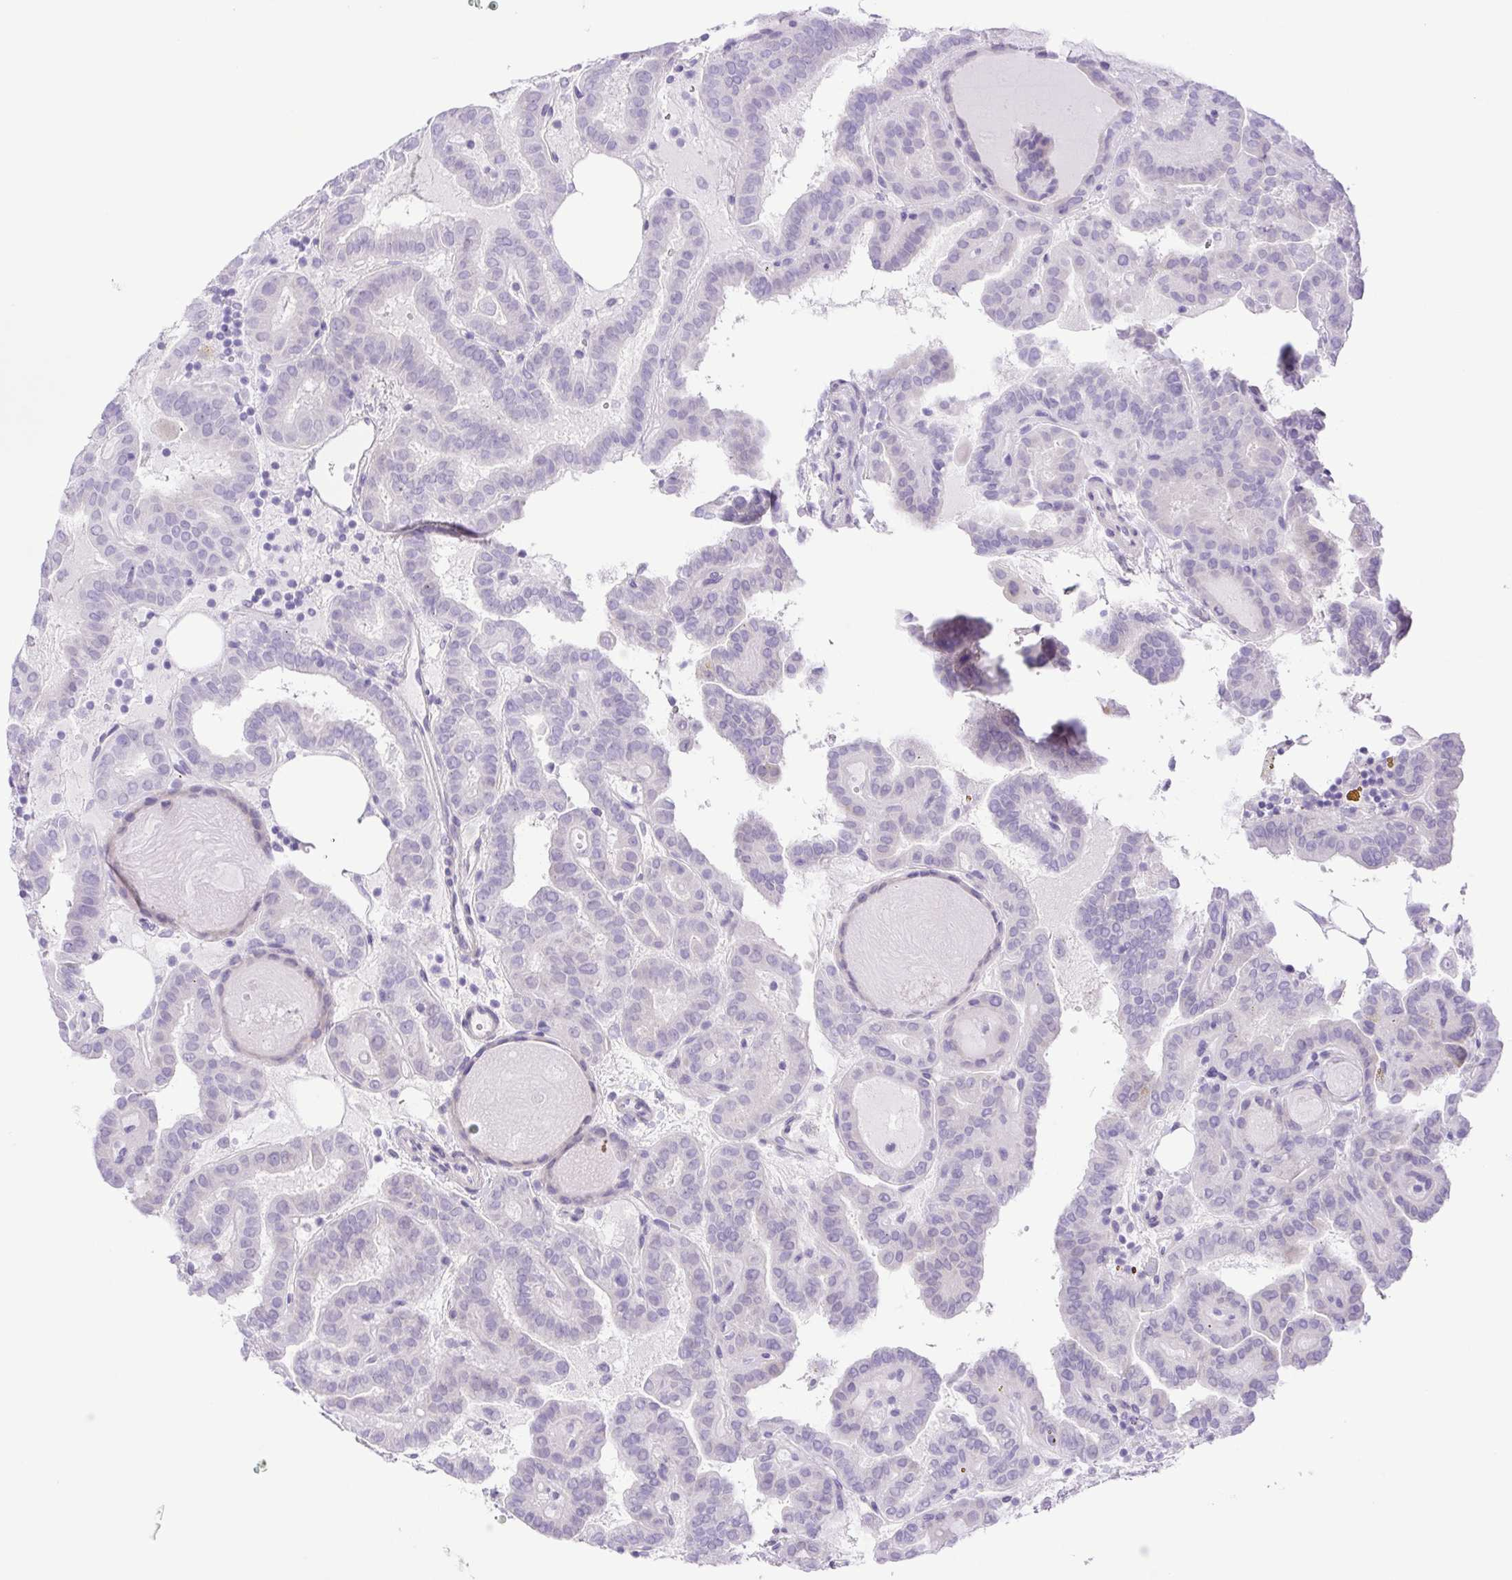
{"staining": {"intensity": "negative", "quantity": "none", "location": "none"}, "tissue": "thyroid cancer", "cell_type": "Tumor cells", "image_type": "cancer", "snomed": [{"axis": "morphology", "description": "Papillary adenocarcinoma, NOS"}, {"axis": "topography", "description": "Thyroid gland"}], "caption": "DAB immunohistochemical staining of human thyroid papillary adenocarcinoma exhibits no significant staining in tumor cells.", "gene": "CDSN", "patient": {"sex": "female", "age": 46}}